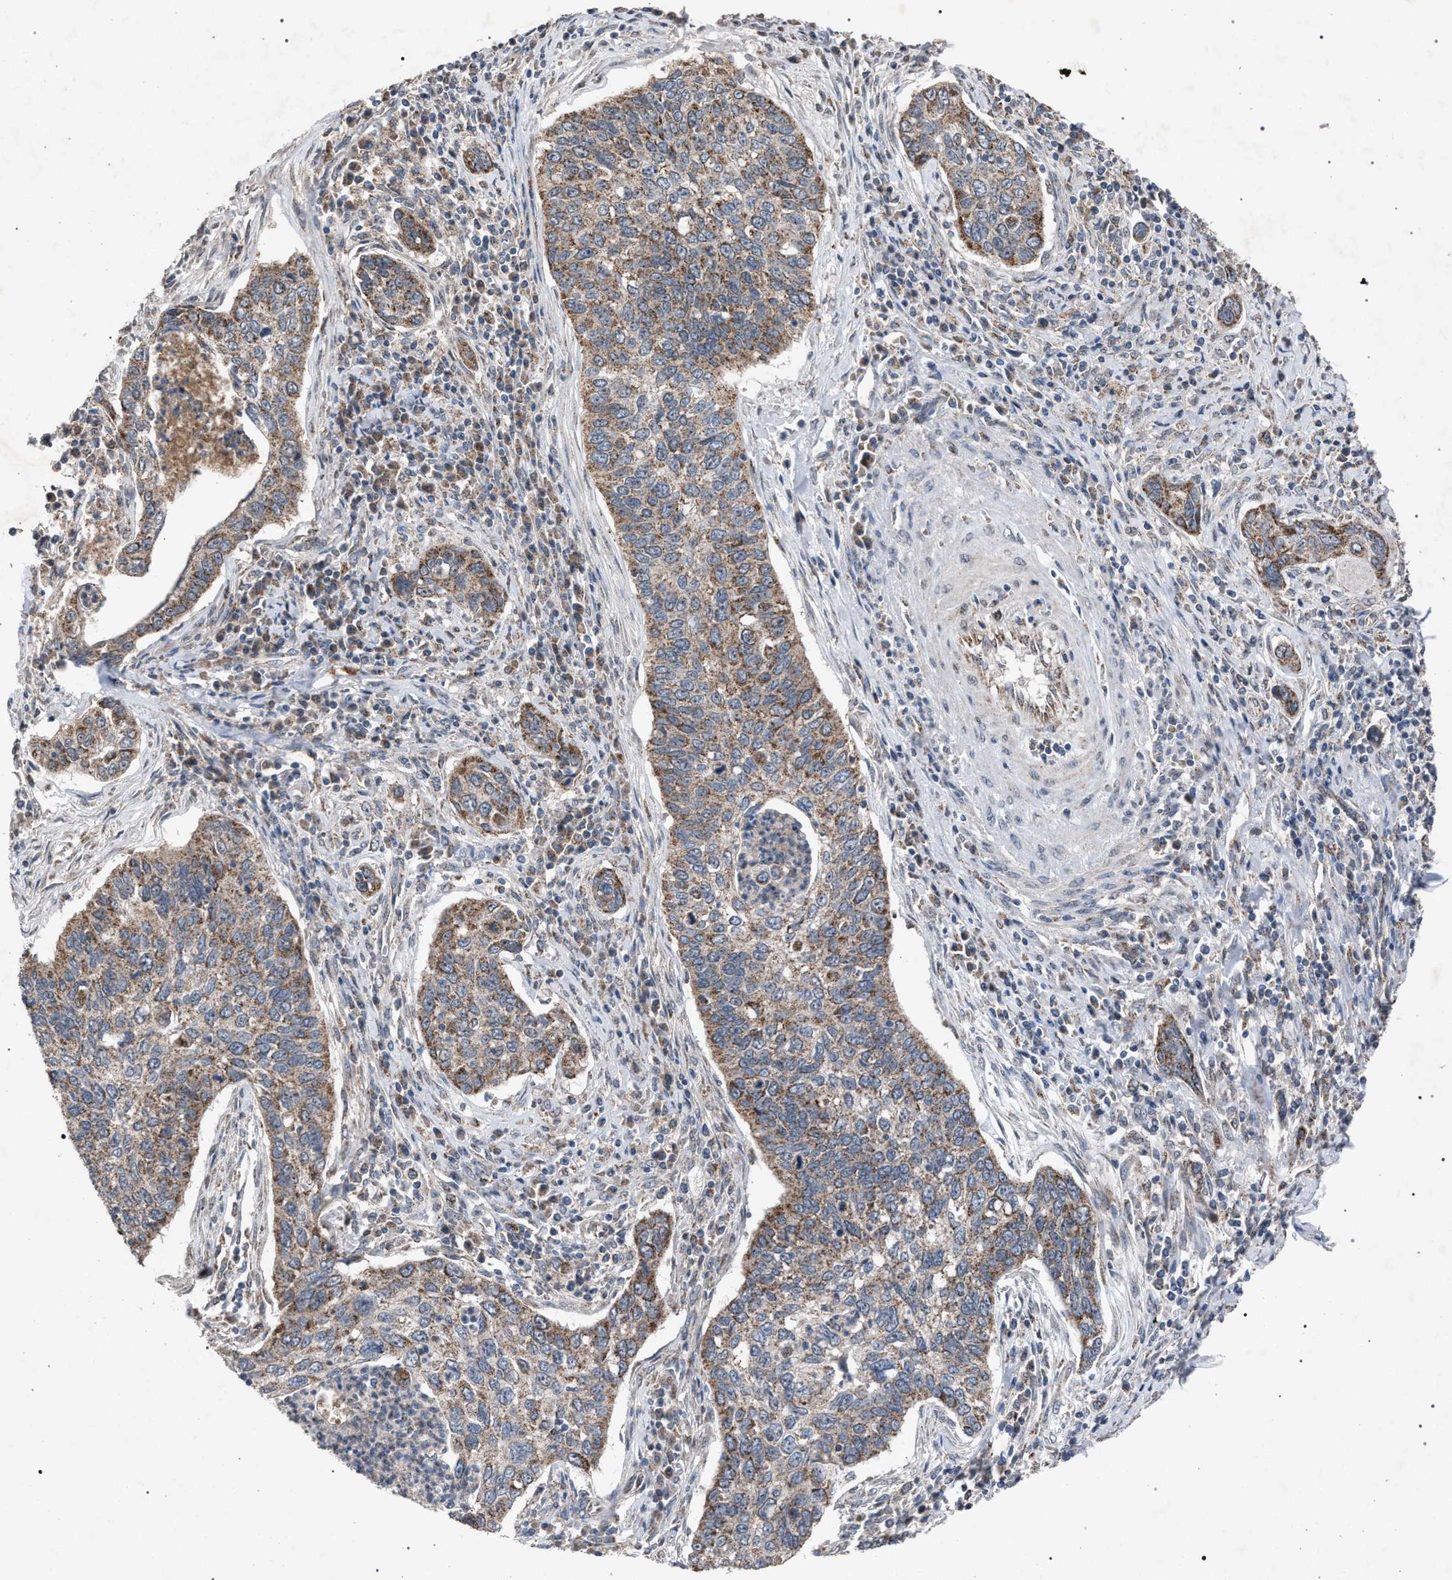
{"staining": {"intensity": "moderate", "quantity": ">75%", "location": "cytoplasmic/membranous"}, "tissue": "cervical cancer", "cell_type": "Tumor cells", "image_type": "cancer", "snomed": [{"axis": "morphology", "description": "Squamous cell carcinoma, NOS"}, {"axis": "topography", "description": "Cervix"}], "caption": "Tumor cells show medium levels of moderate cytoplasmic/membranous expression in approximately >75% of cells in cervical squamous cell carcinoma.", "gene": "HSD17B4", "patient": {"sex": "female", "age": 53}}